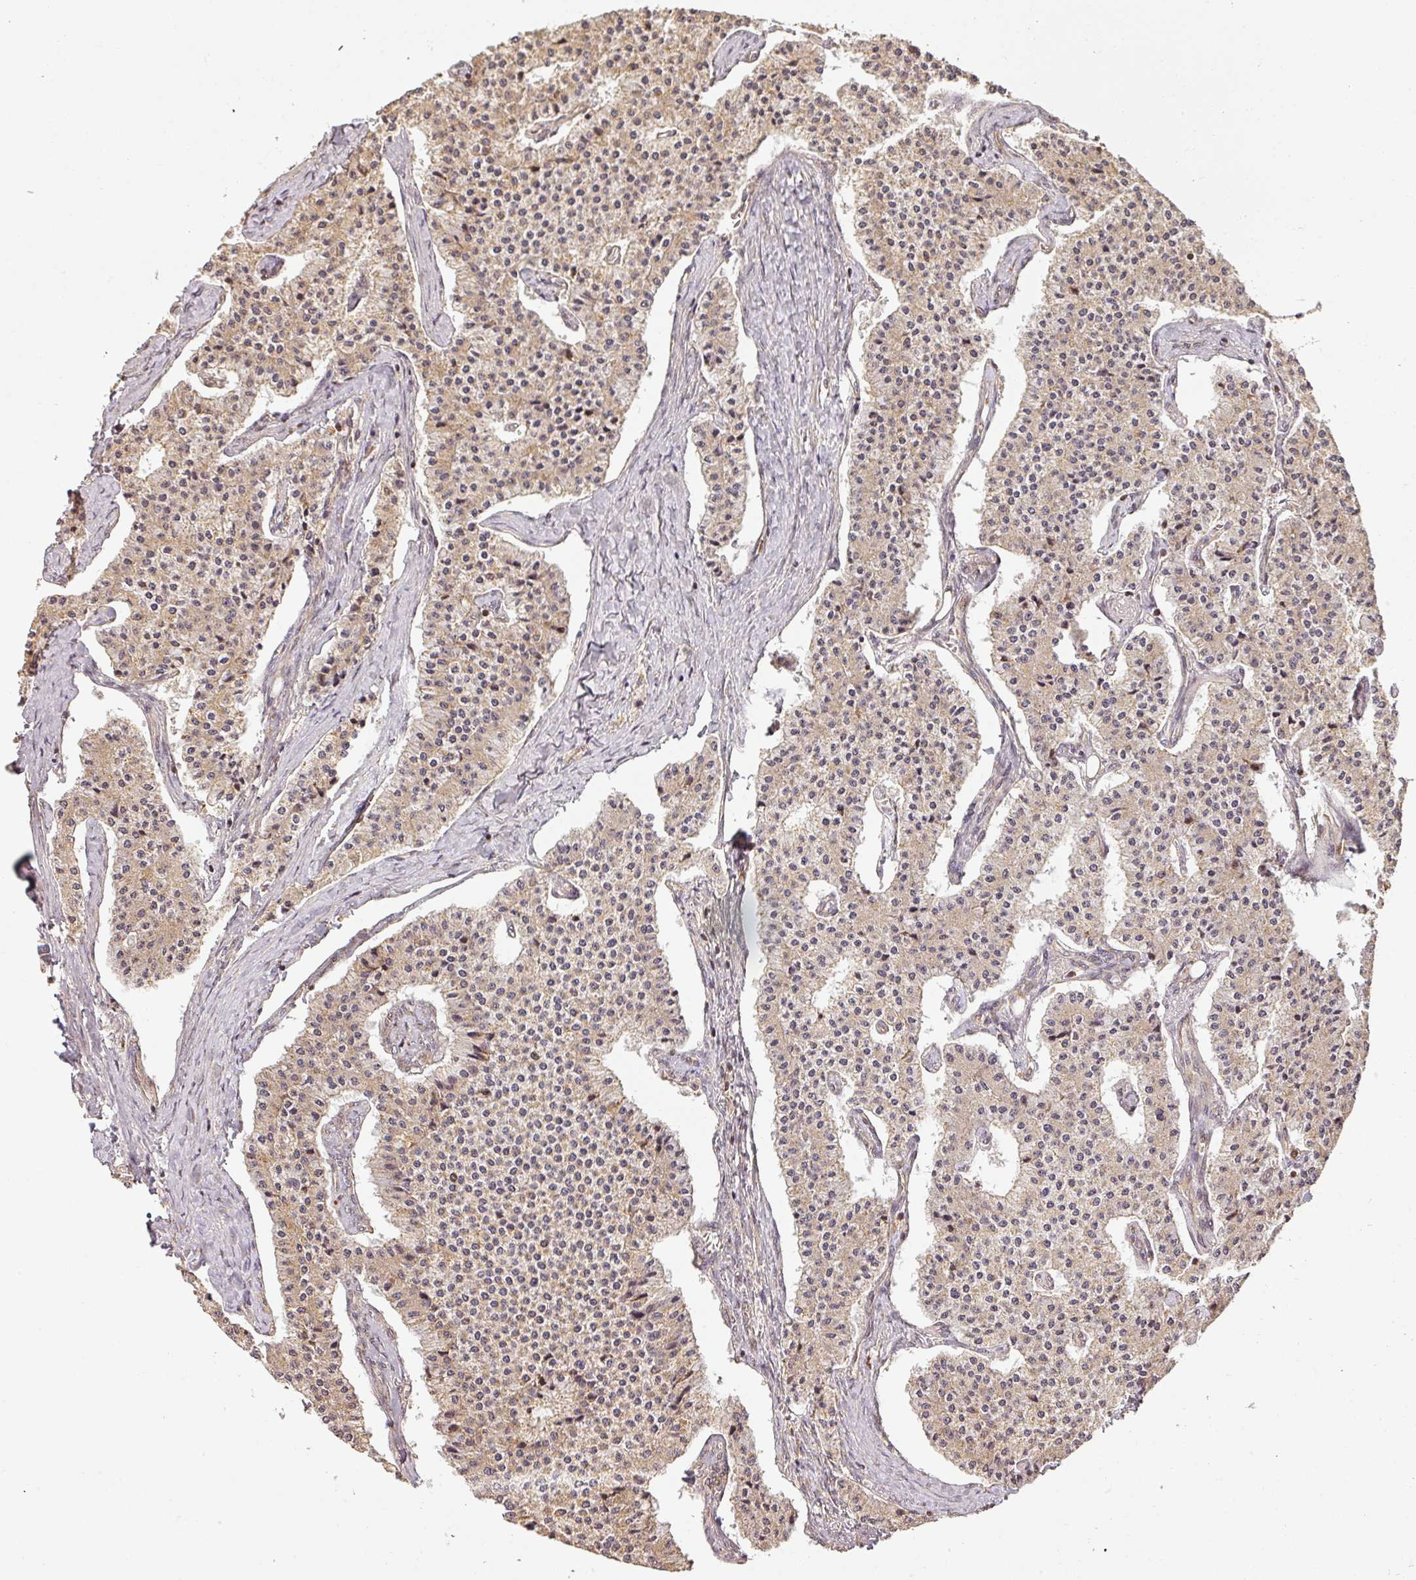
{"staining": {"intensity": "weak", "quantity": "25%-75%", "location": "cytoplasmic/membranous"}, "tissue": "carcinoid", "cell_type": "Tumor cells", "image_type": "cancer", "snomed": [{"axis": "morphology", "description": "Carcinoid, malignant, NOS"}, {"axis": "topography", "description": "Colon"}], "caption": "DAB (3,3'-diaminobenzidine) immunohistochemical staining of carcinoid (malignant) exhibits weak cytoplasmic/membranous protein staining in about 25%-75% of tumor cells.", "gene": "BPIFB3", "patient": {"sex": "female", "age": 52}}